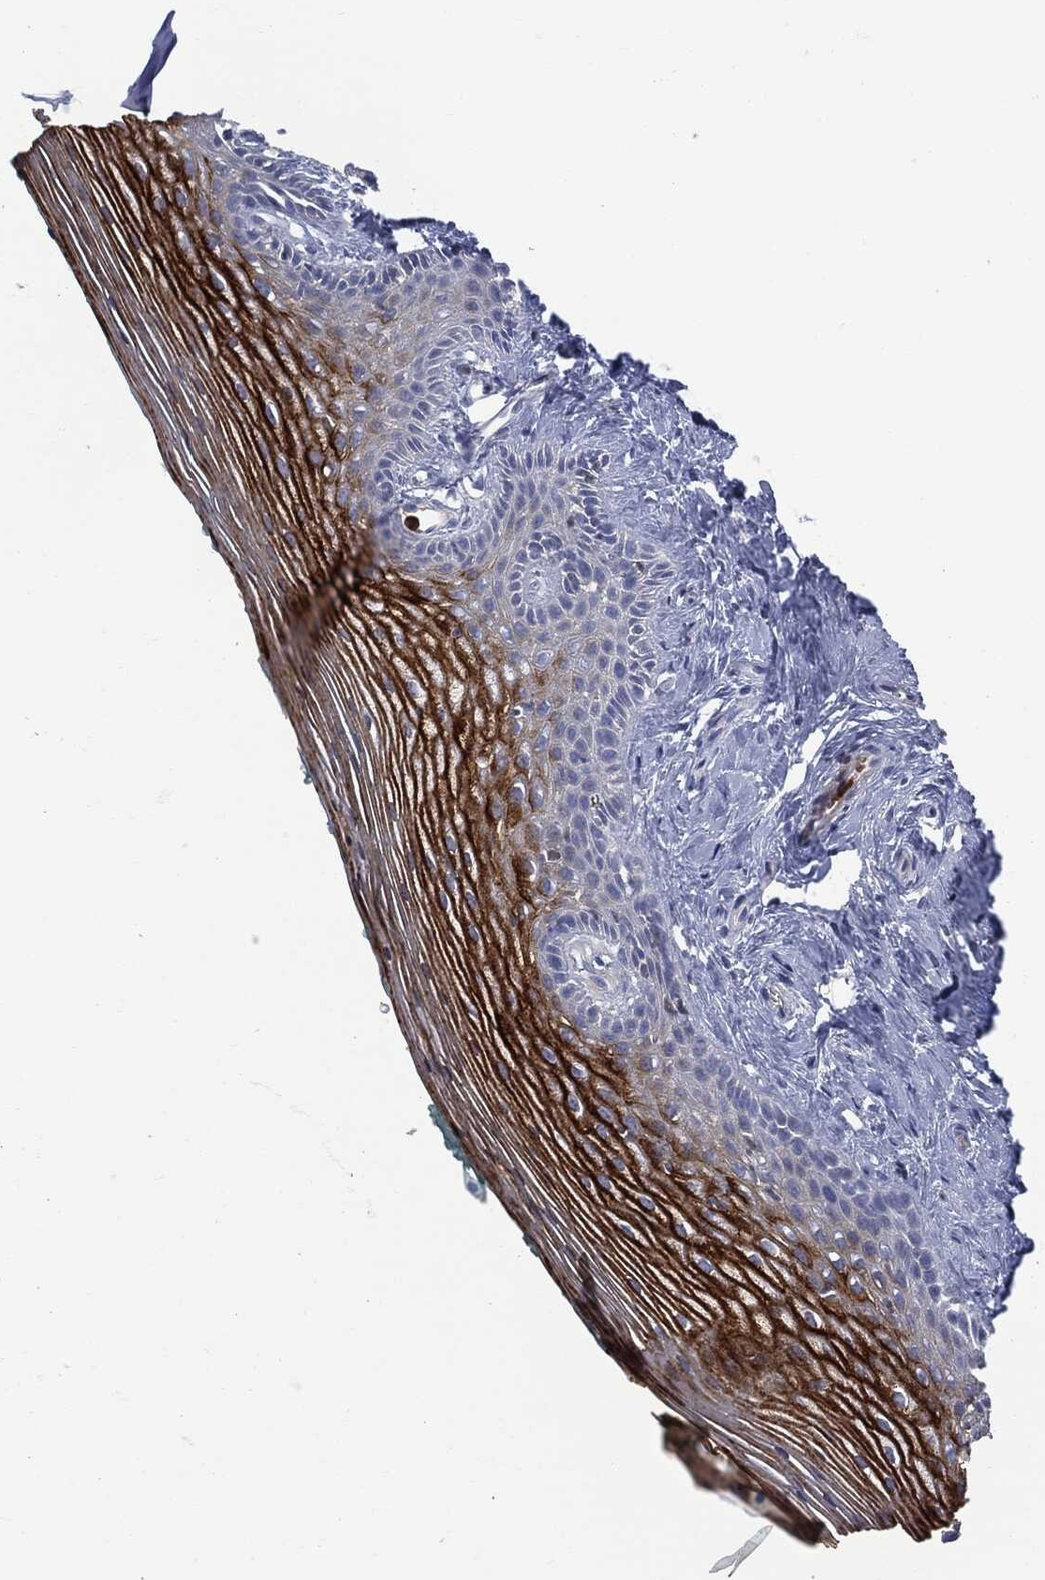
{"staining": {"intensity": "strong", "quantity": "25%-75%", "location": "cytoplasmic/membranous"}, "tissue": "vagina", "cell_type": "Squamous epithelial cells", "image_type": "normal", "snomed": [{"axis": "morphology", "description": "Normal tissue, NOS"}, {"axis": "topography", "description": "Vagina"}], "caption": "The photomicrograph reveals immunohistochemical staining of normal vagina. There is strong cytoplasmic/membranous positivity is identified in approximately 25%-75% of squamous epithelial cells. (brown staining indicates protein expression, while blue staining denotes nuclei).", "gene": "BTK", "patient": {"sex": "female", "age": 45}}